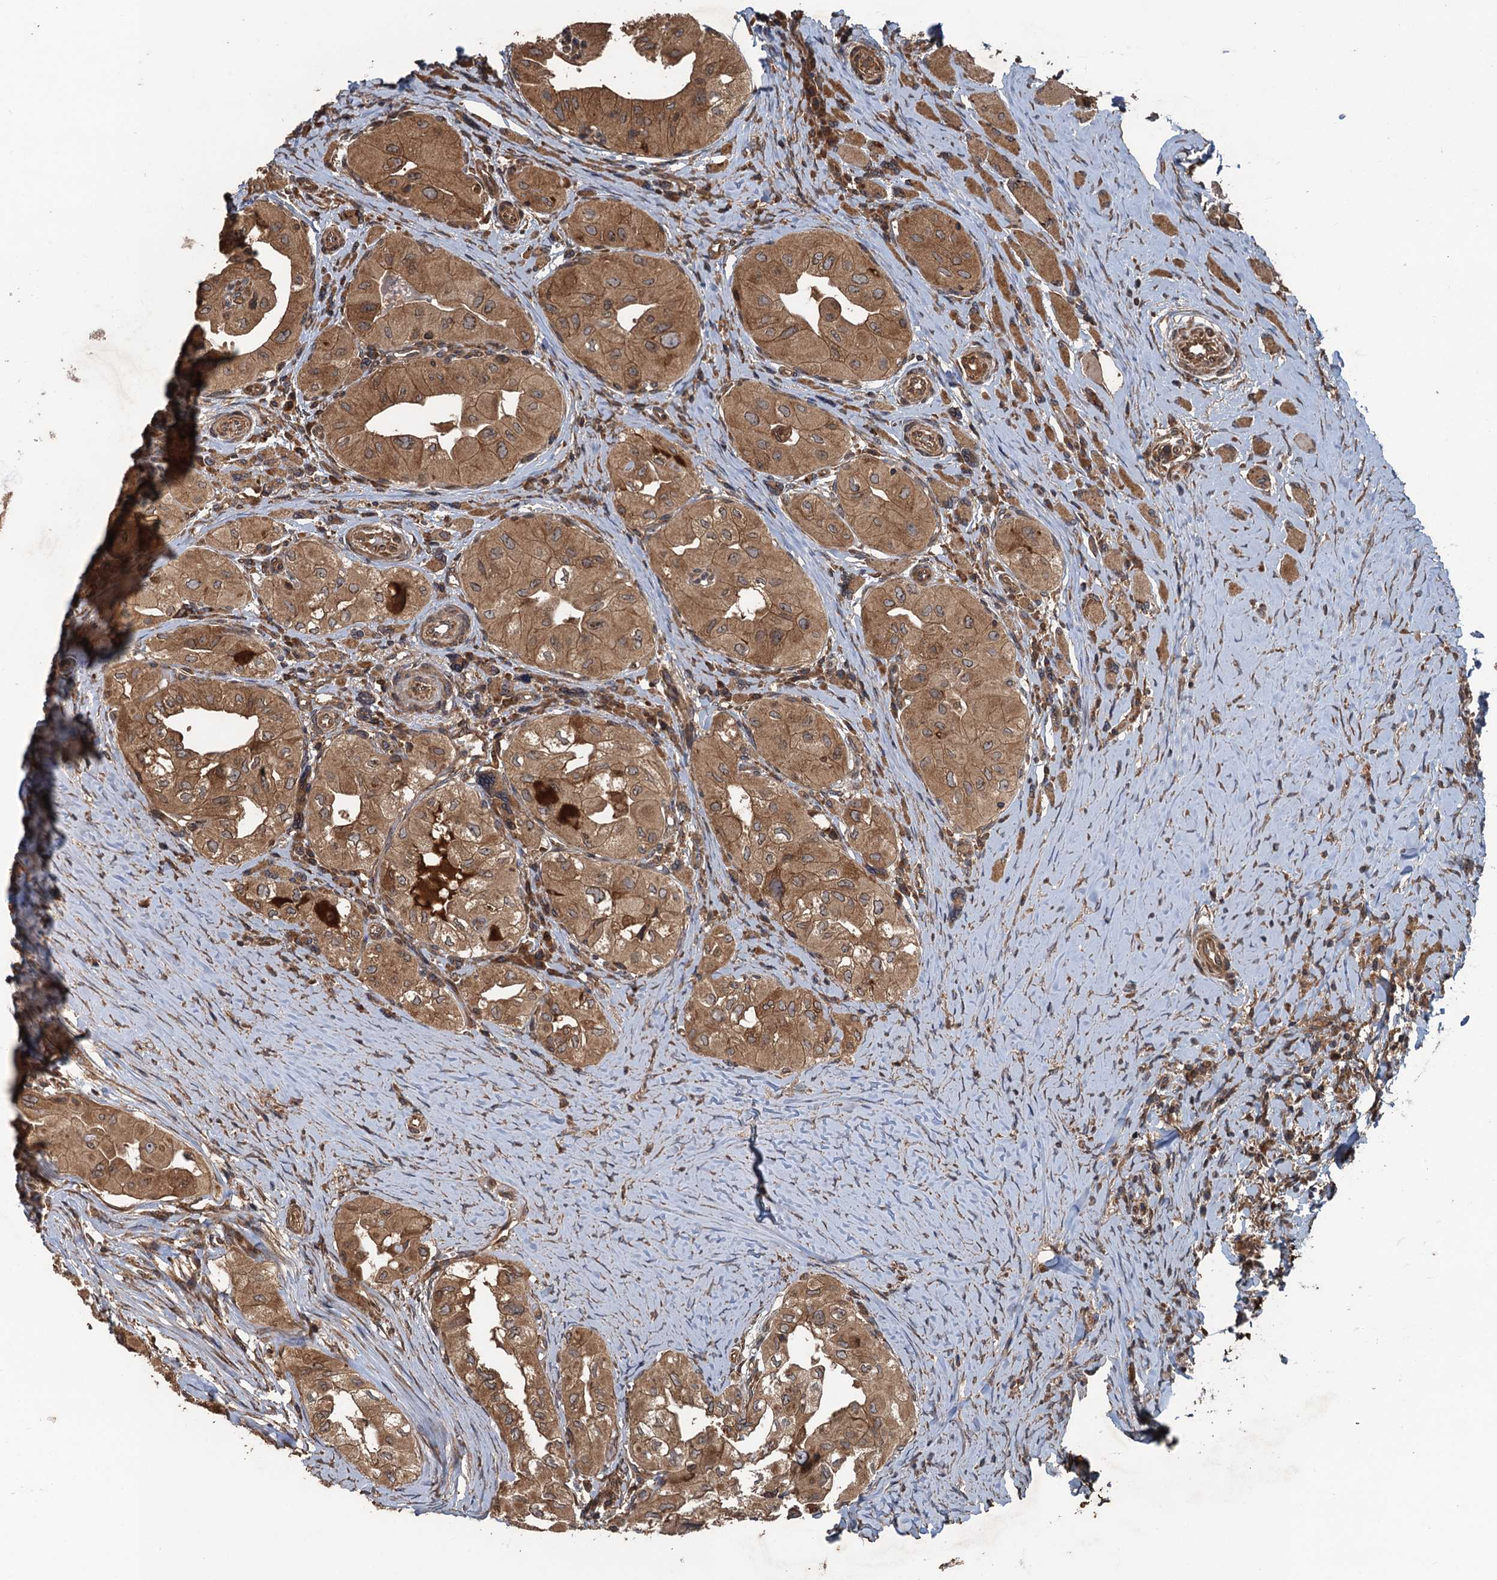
{"staining": {"intensity": "moderate", "quantity": ">75%", "location": "cytoplasmic/membranous"}, "tissue": "thyroid cancer", "cell_type": "Tumor cells", "image_type": "cancer", "snomed": [{"axis": "morphology", "description": "Papillary adenocarcinoma, NOS"}, {"axis": "topography", "description": "Thyroid gland"}], "caption": "Moderate cytoplasmic/membranous staining is appreciated in about >75% of tumor cells in thyroid papillary adenocarcinoma.", "gene": "GLE1", "patient": {"sex": "female", "age": 59}}